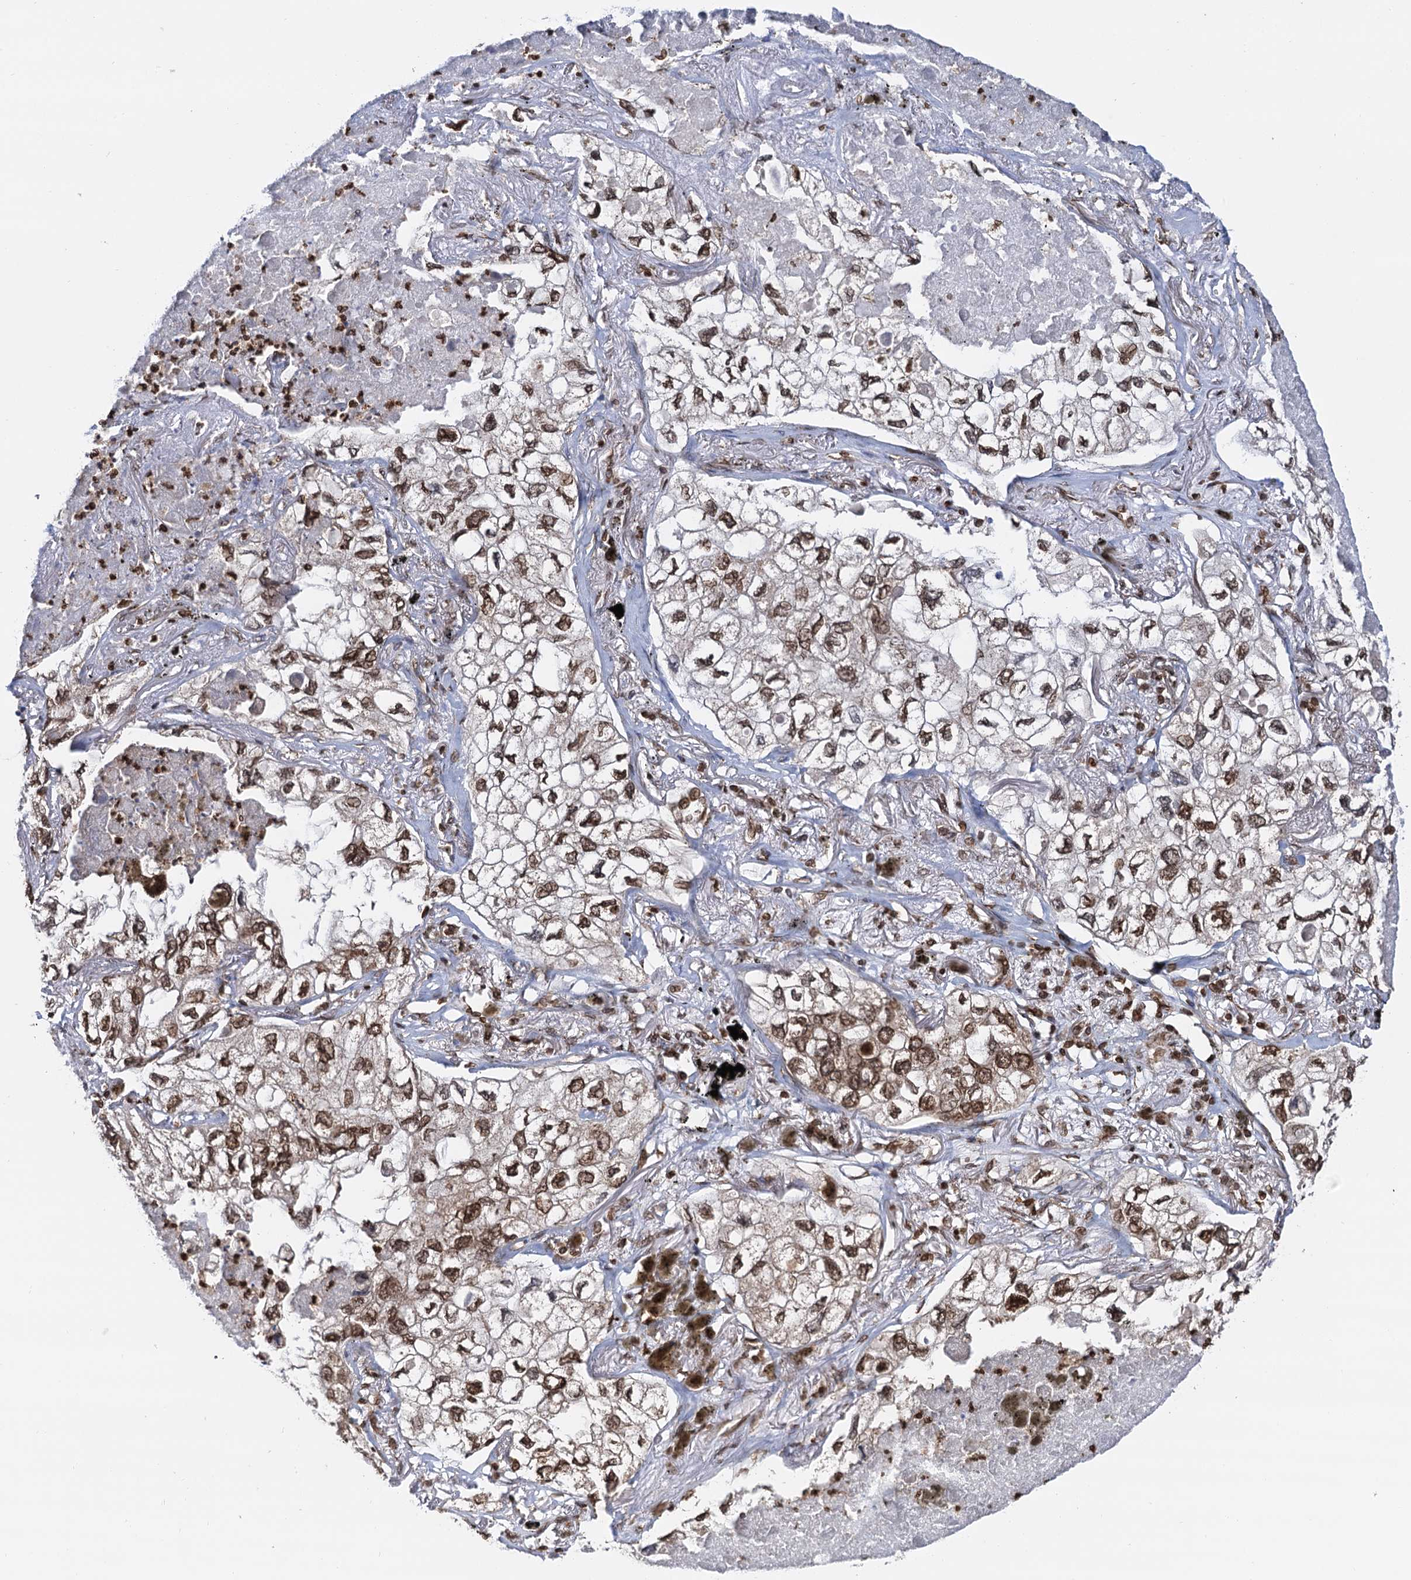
{"staining": {"intensity": "moderate", "quantity": ">75%", "location": "nuclear"}, "tissue": "lung cancer", "cell_type": "Tumor cells", "image_type": "cancer", "snomed": [{"axis": "morphology", "description": "Adenocarcinoma, NOS"}, {"axis": "topography", "description": "Lung"}], "caption": "The photomicrograph exhibits immunohistochemical staining of lung cancer. There is moderate nuclear expression is present in approximately >75% of tumor cells.", "gene": "ZC3H13", "patient": {"sex": "male", "age": 65}}